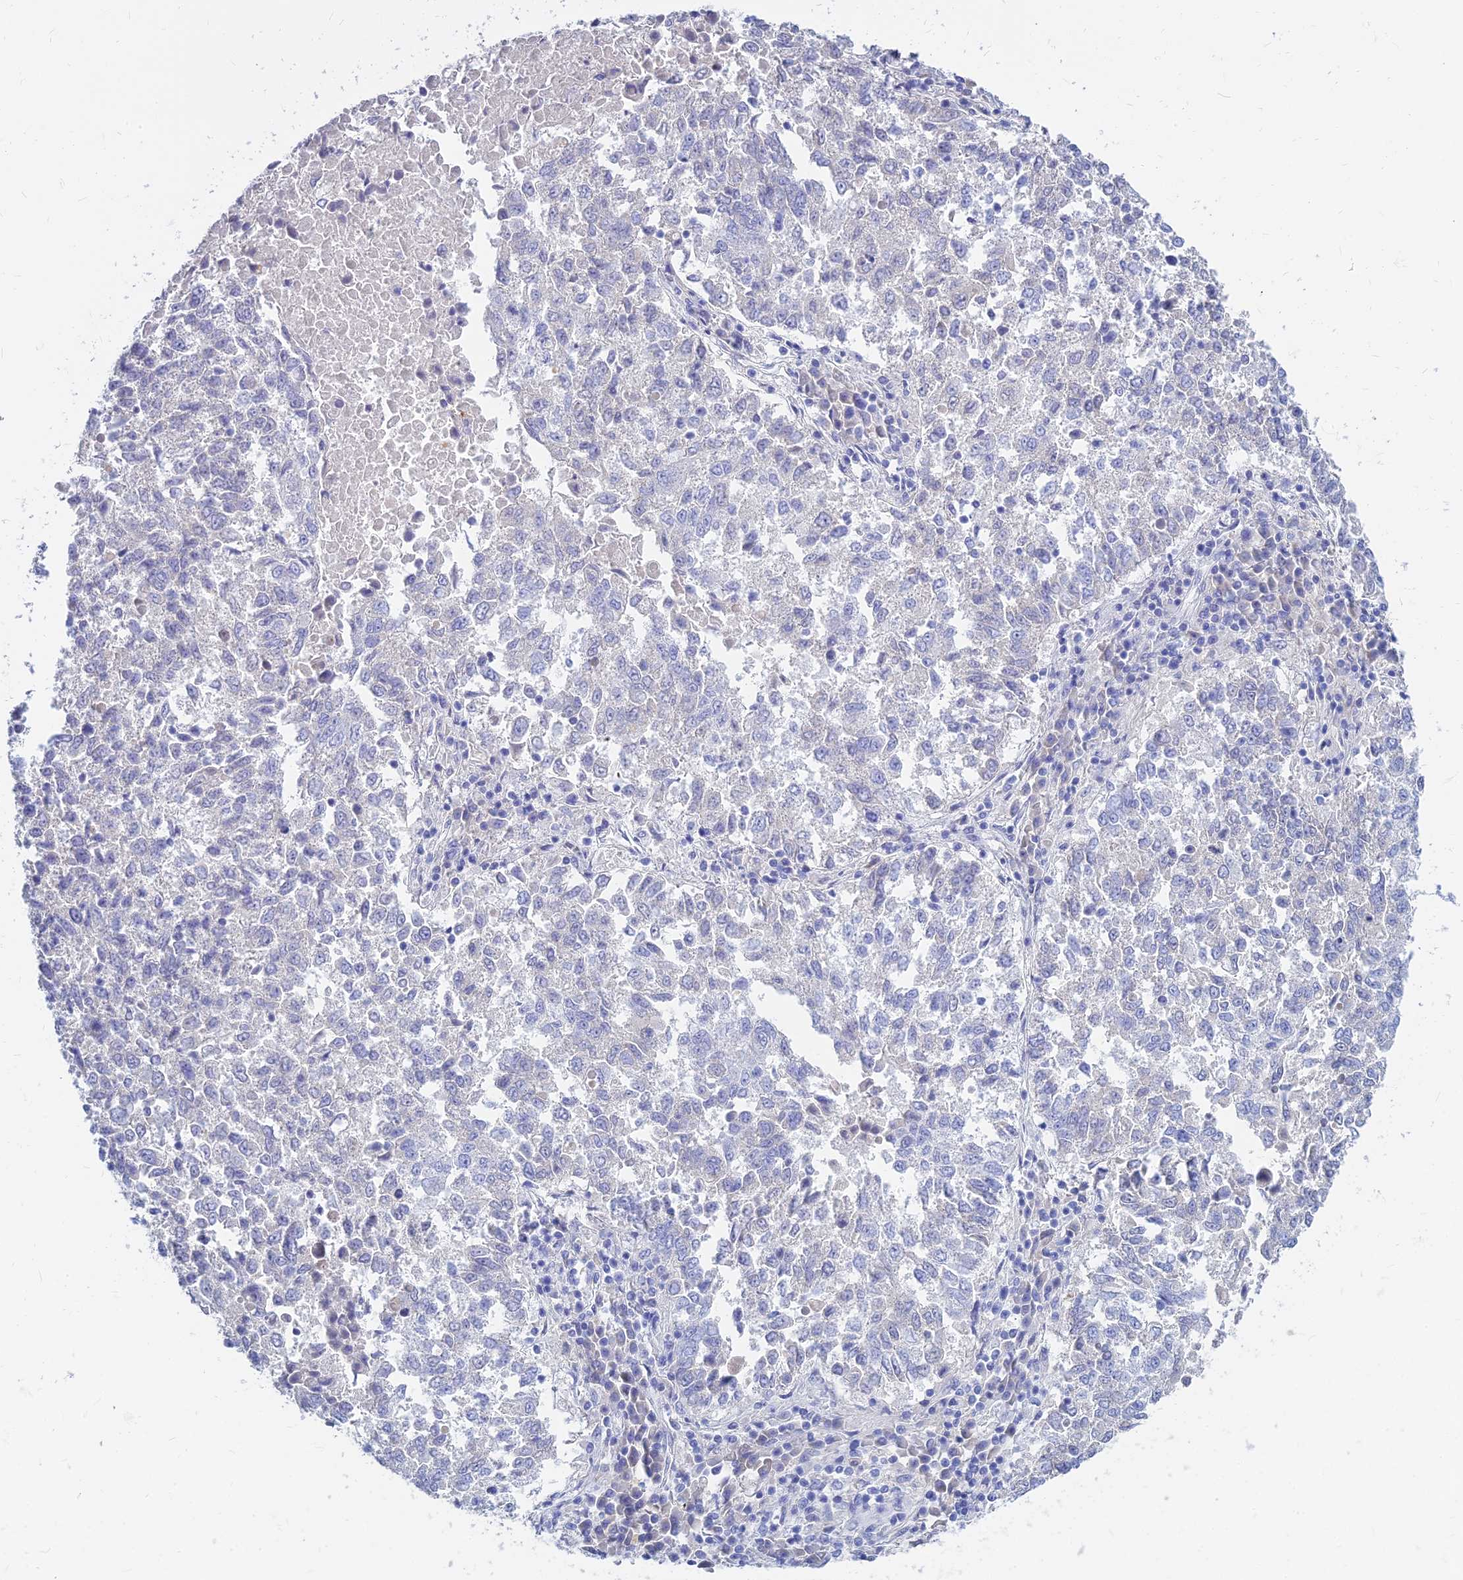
{"staining": {"intensity": "negative", "quantity": "none", "location": "none"}, "tissue": "lung cancer", "cell_type": "Tumor cells", "image_type": "cancer", "snomed": [{"axis": "morphology", "description": "Squamous cell carcinoma, NOS"}, {"axis": "topography", "description": "Lung"}], "caption": "High power microscopy image of an IHC photomicrograph of squamous cell carcinoma (lung), revealing no significant expression in tumor cells.", "gene": "ZNF552", "patient": {"sex": "male", "age": 73}}